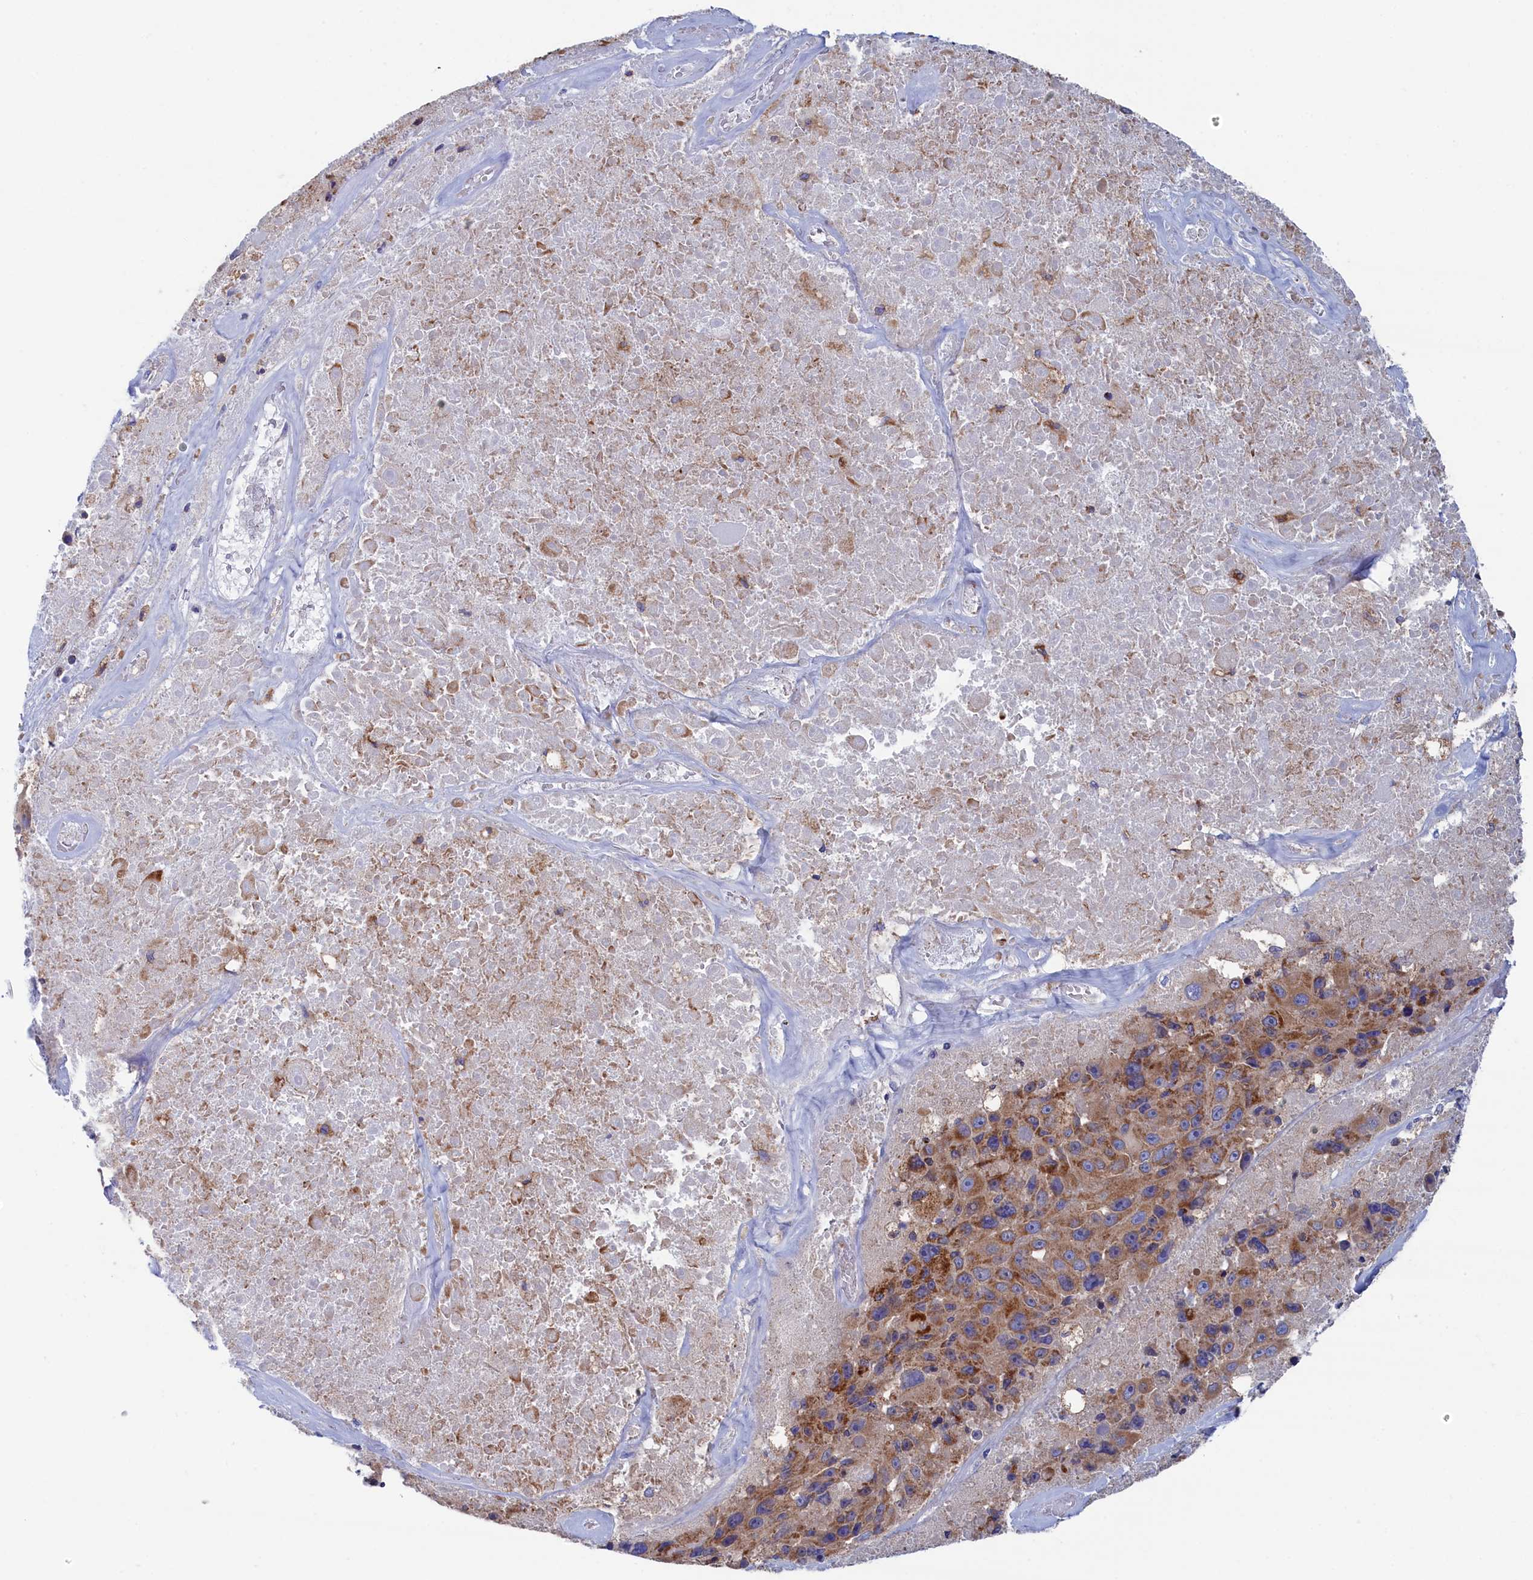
{"staining": {"intensity": "moderate", "quantity": ">75%", "location": "cytoplasmic/membranous"}, "tissue": "melanoma", "cell_type": "Tumor cells", "image_type": "cancer", "snomed": [{"axis": "morphology", "description": "Malignant melanoma, Metastatic site"}, {"axis": "topography", "description": "Lymph node"}], "caption": "High-magnification brightfield microscopy of malignant melanoma (metastatic site) stained with DAB (3,3'-diaminobenzidine) (brown) and counterstained with hematoxylin (blue). tumor cells exhibit moderate cytoplasmic/membranous expression is present in about>75% of cells.", "gene": "WDR83", "patient": {"sex": "male", "age": 62}}